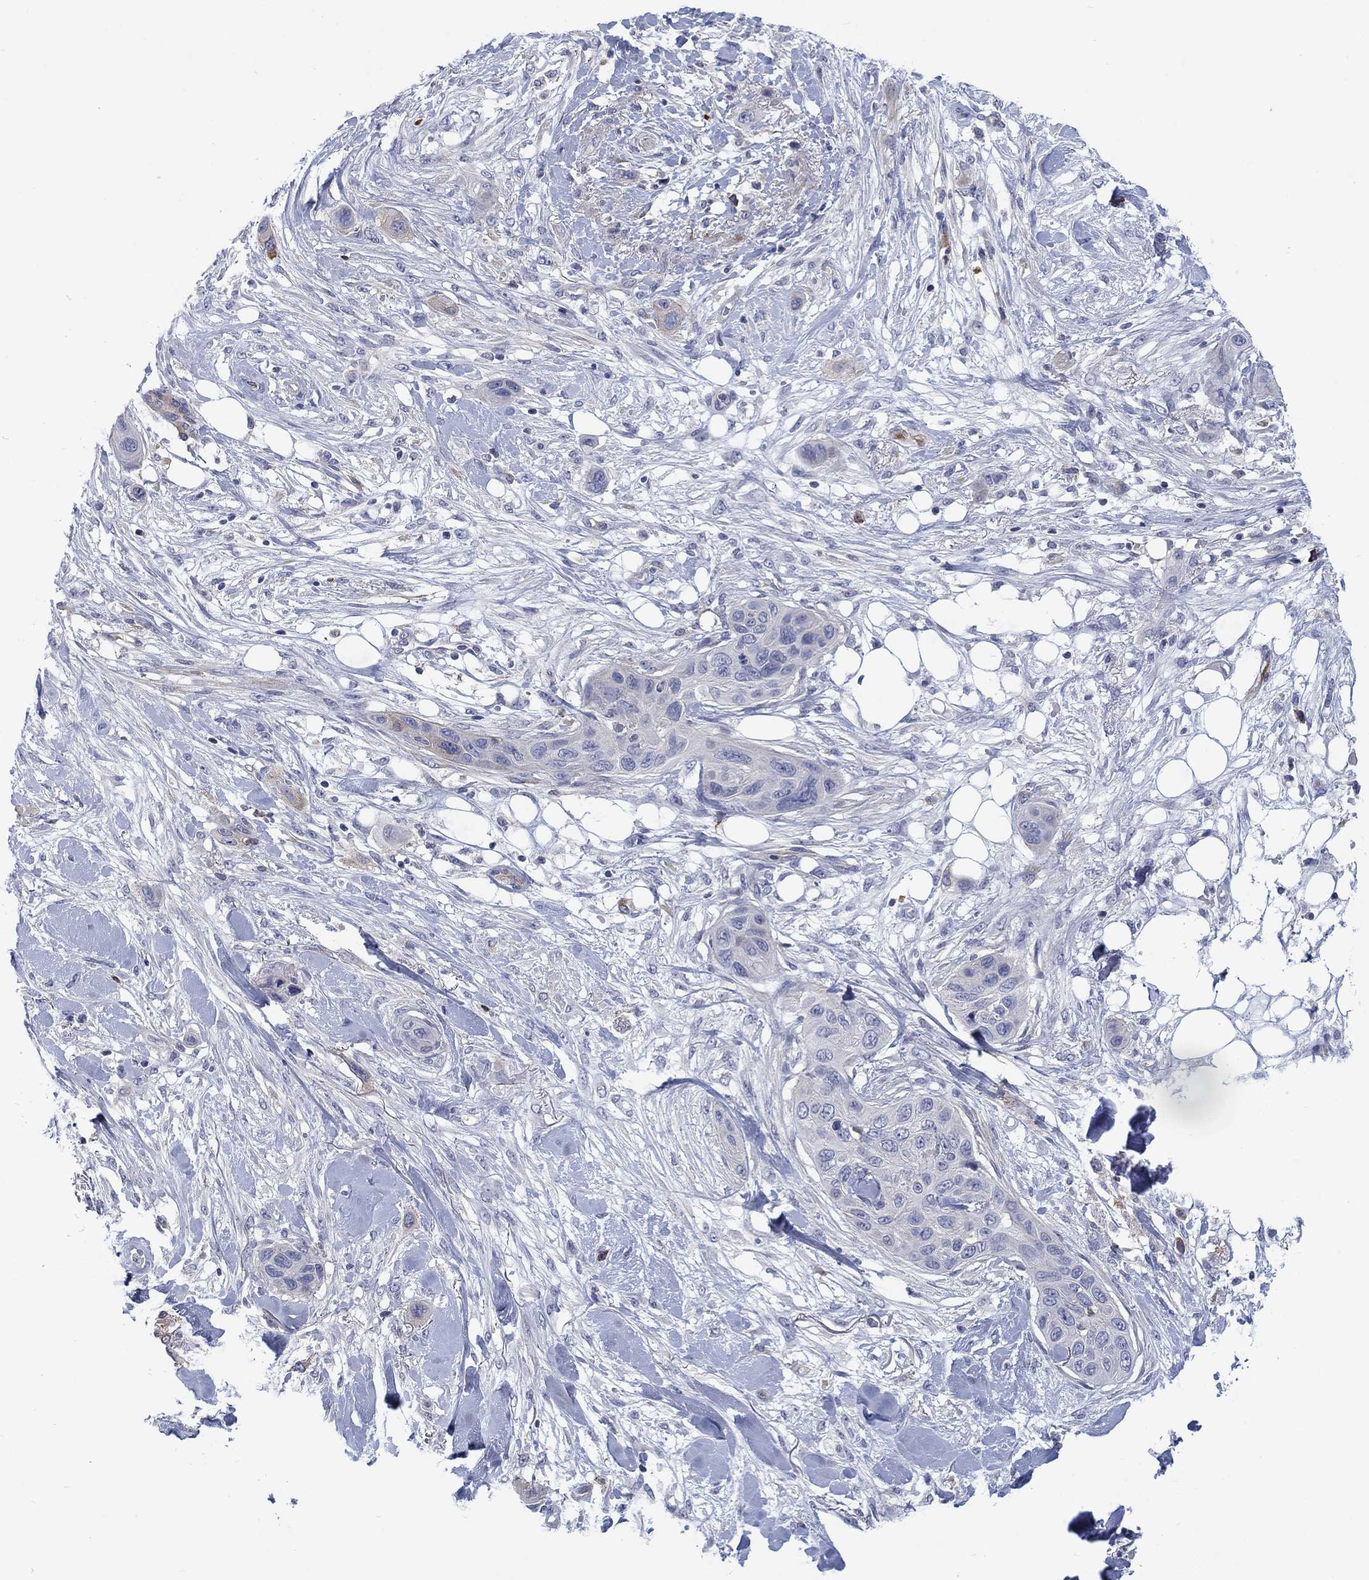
{"staining": {"intensity": "weak", "quantity": "<25%", "location": "cytoplasmic/membranous"}, "tissue": "skin cancer", "cell_type": "Tumor cells", "image_type": "cancer", "snomed": [{"axis": "morphology", "description": "Squamous cell carcinoma, NOS"}, {"axis": "topography", "description": "Skin"}], "caption": "Immunohistochemistry micrograph of skin cancer stained for a protein (brown), which demonstrates no staining in tumor cells.", "gene": "KIF15", "patient": {"sex": "male", "age": 78}}